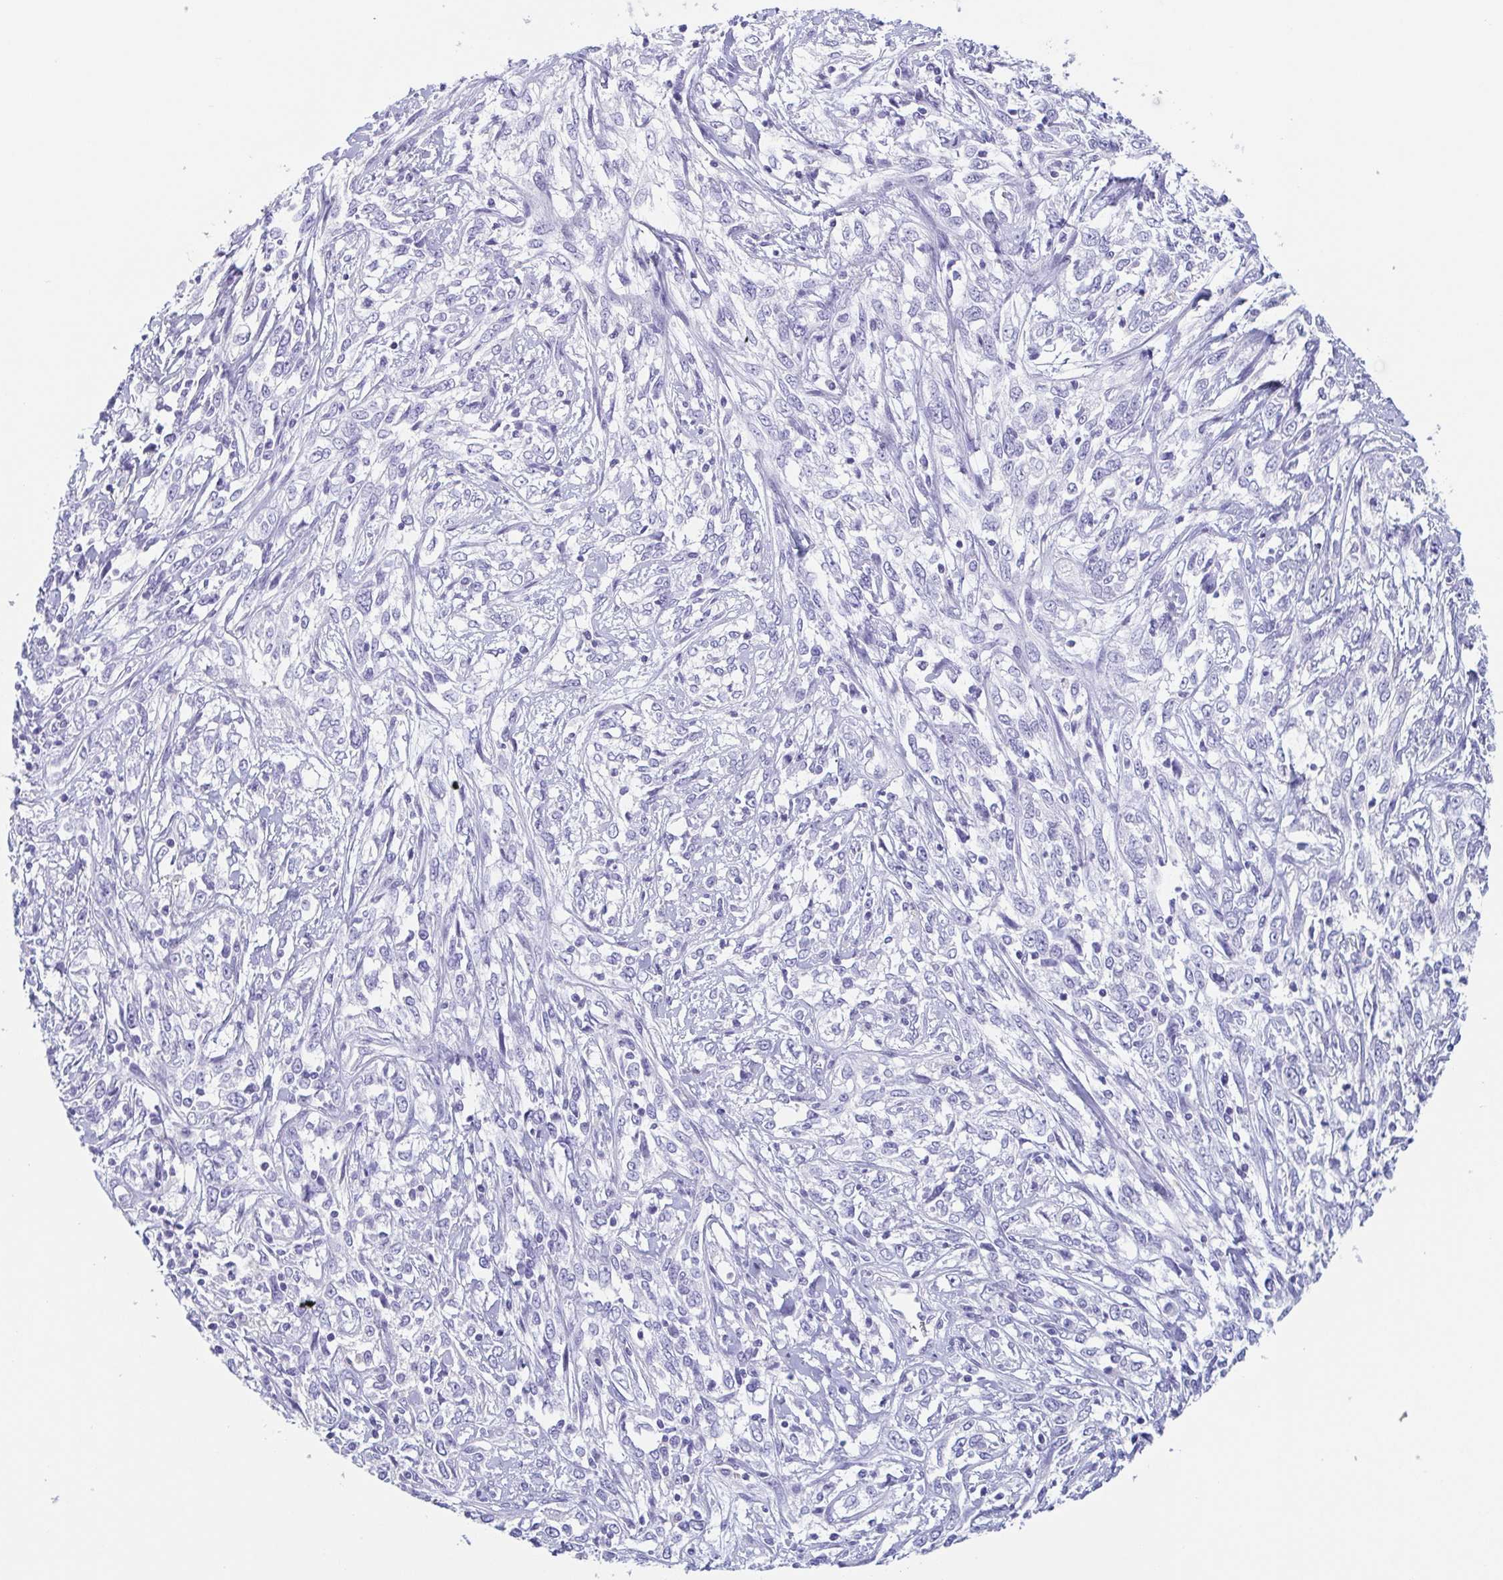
{"staining": {"intensity": "negative", "quantity": "none", "location": "none"}, "tissue": "cervical cancer", "cell_type": "Tumor cells", "image_type": "cancer", "snomed": [{"axis": "morphology", "description": "Adenocarcinoma, NOS"}, {"axis": "topography", "description": "Cervix"}], "caption": "Immunohistochemical staining of adenocarcinoma (cervical) shows no significant expression in tumor cells. Nuclei are stained in blue.", "gene": "TAGLN3", "patient": {"sex": "female", "age": 40}}